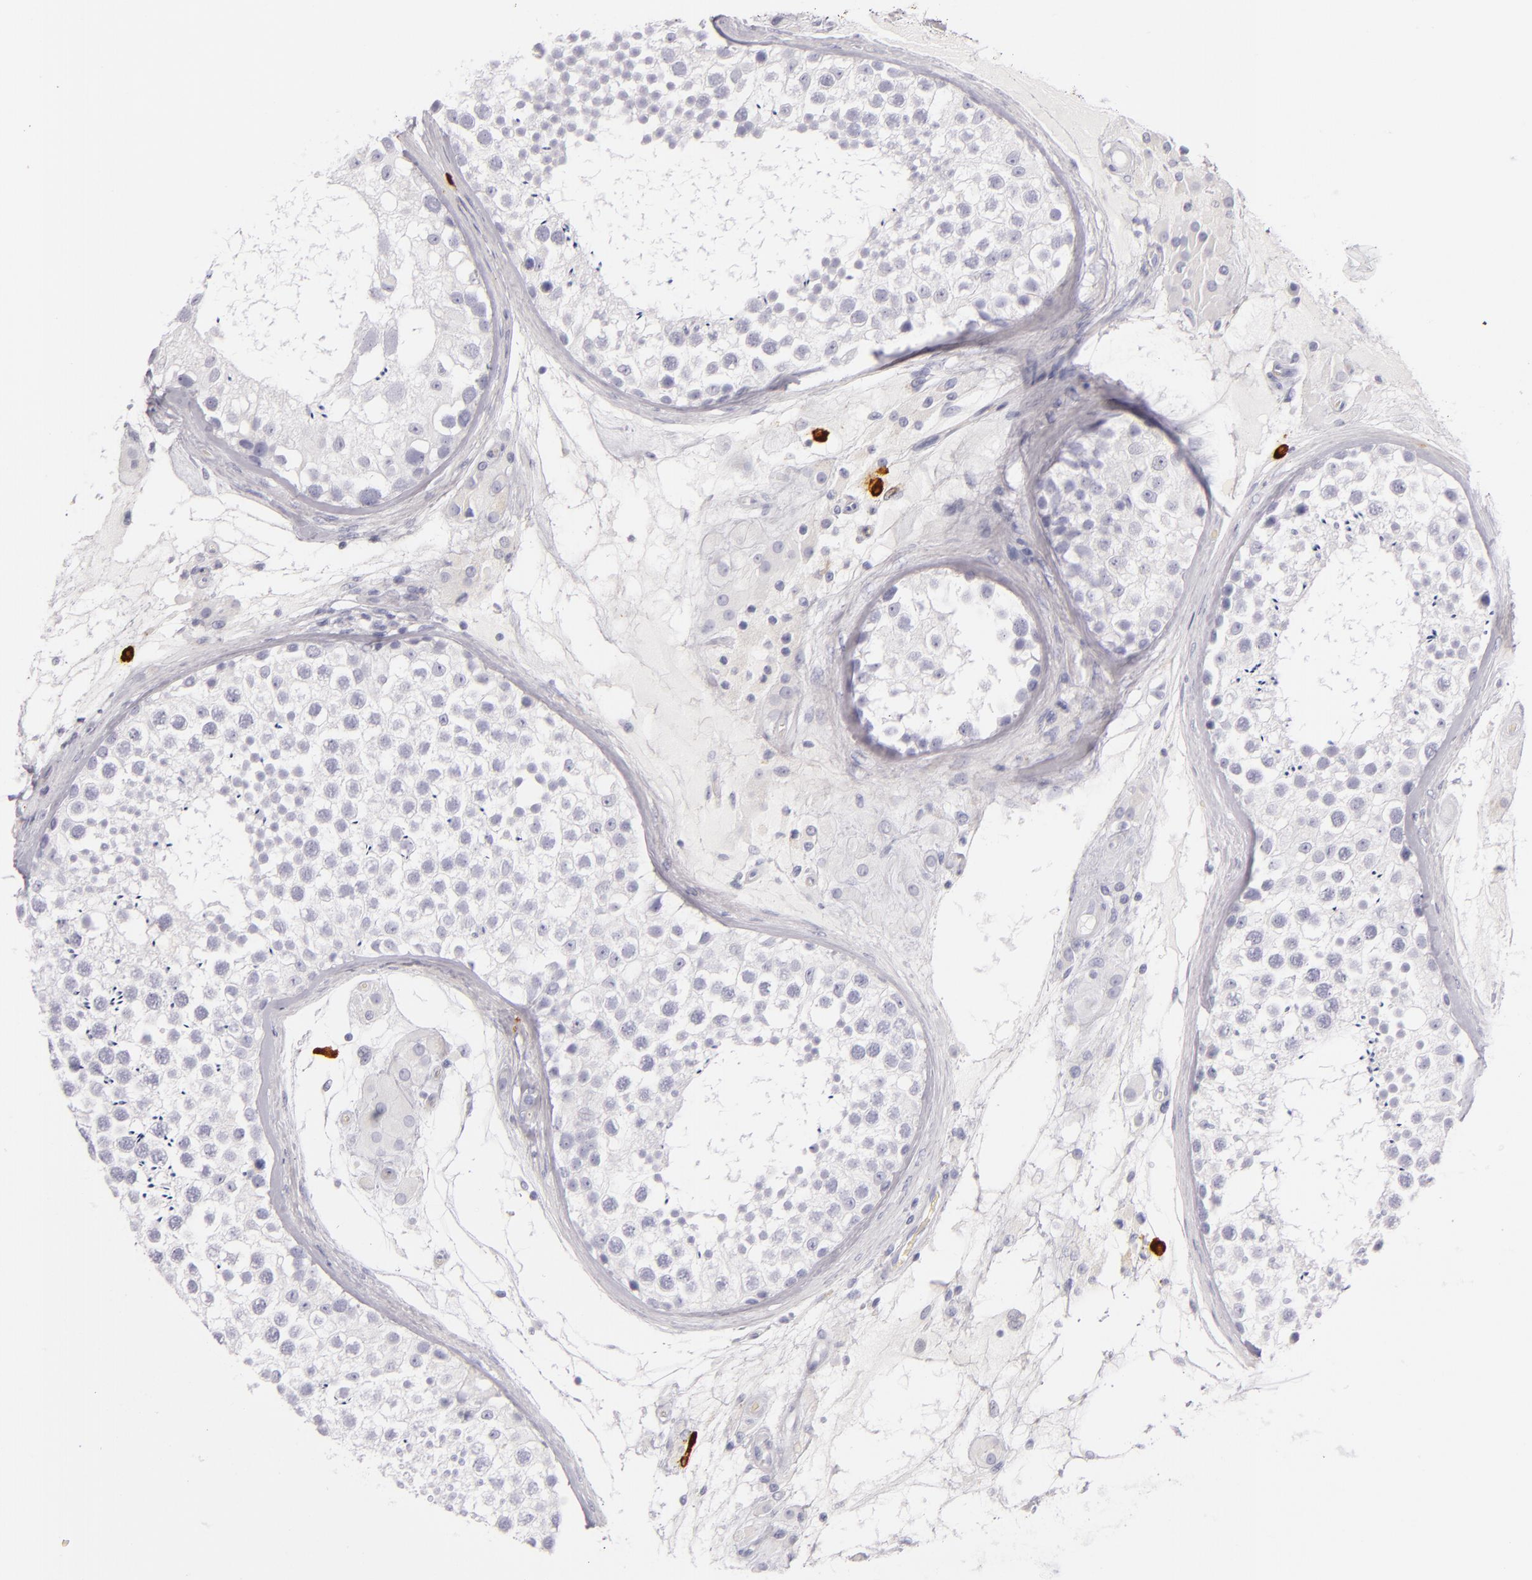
{"staining": {"intensity": "negative", "quantity": "none", "location": "none"}, "tissue": "testis", "cell_type": "Cells in seminiferous ducts", "image_type": "normal", "snomed": [{"axis": "morphology", "description": "Normal tissue, NOS"}, {"axis": "topography", "description": "Testis"}], "caption": "High power microscopy histopathology image of an IHC micrograph of benign testis, revealing no significant expression in cells in seminiferous ducts. Nuclei are stained in blue.", "gene": "TPSD1", "patient": {"sex": "male", "age": 46}}